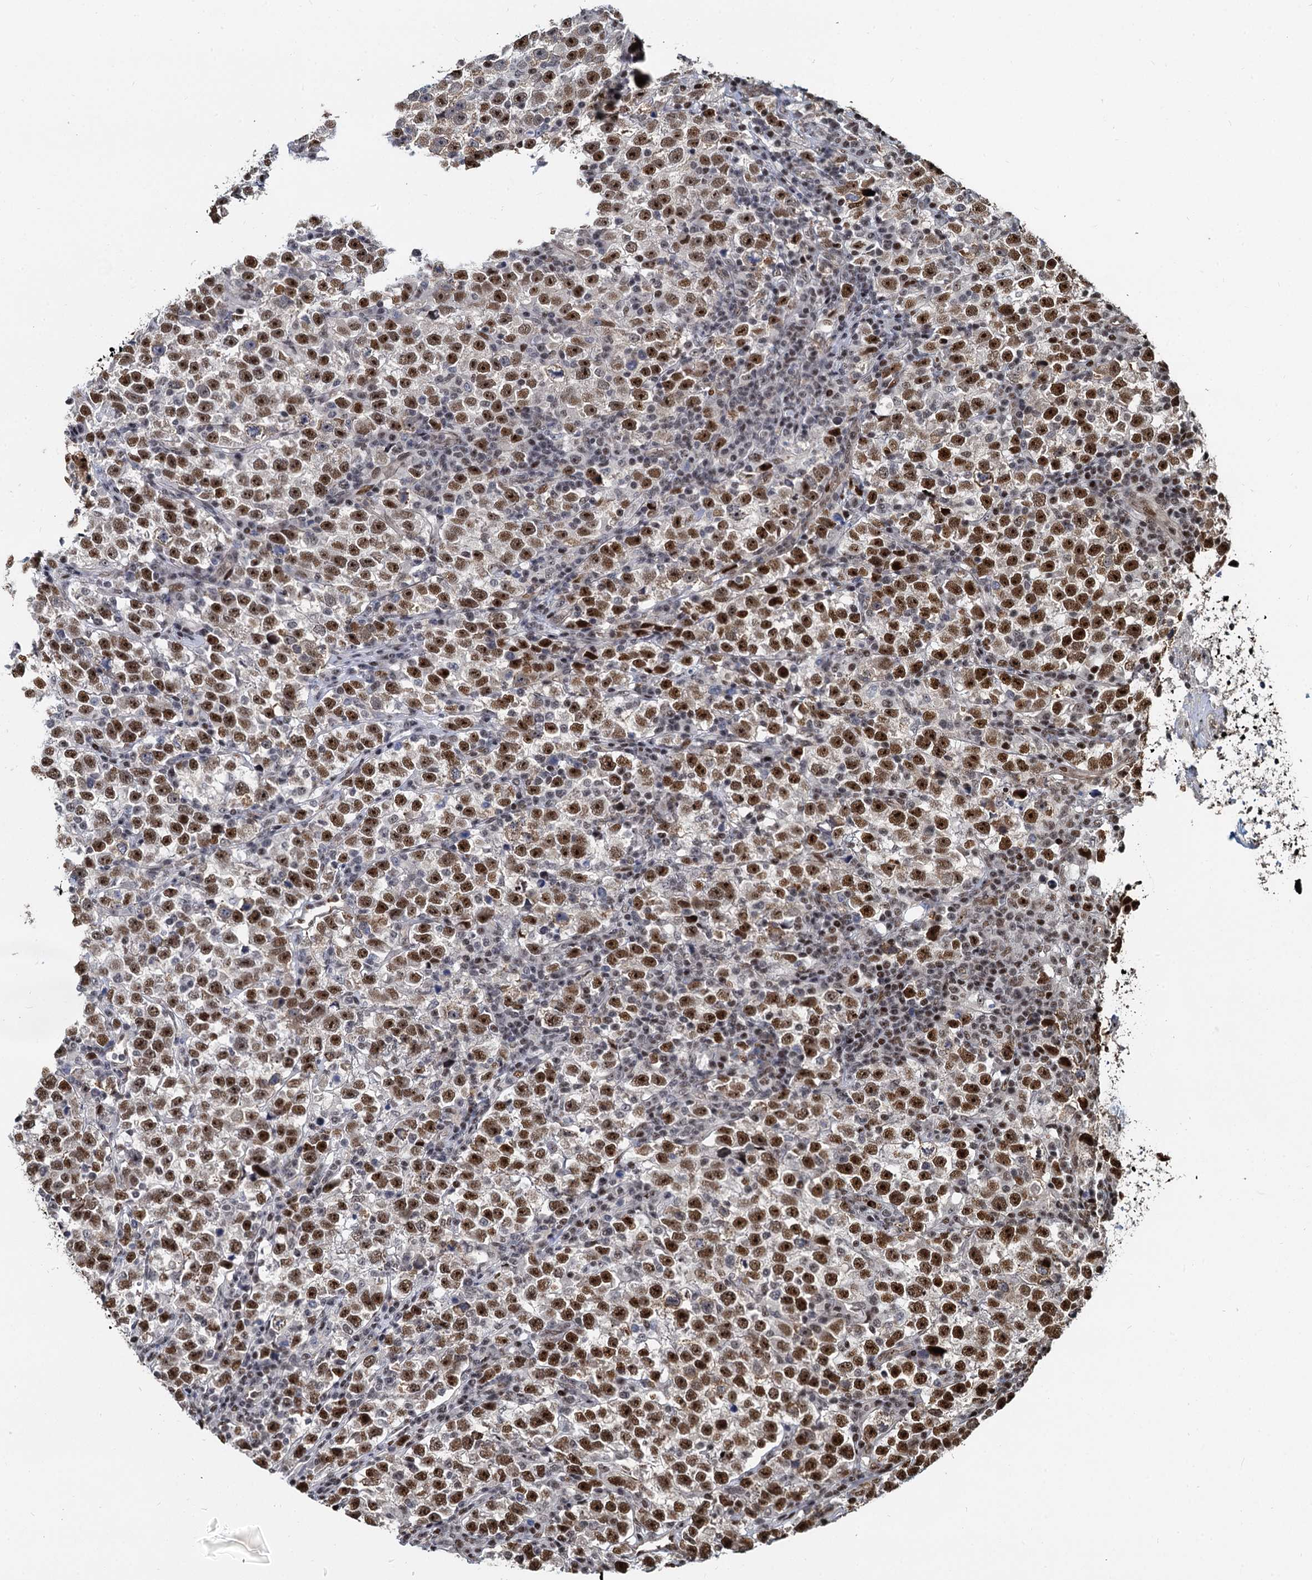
{"staining": {"intensity": "moderate", "quantity": ">75%", "location": "nuclear"}, "tissue": "testis cancer", "cell_type": "Tumor cells", "image_type": "cancer", "snomed": [{"axis": "morphology", "description": "Normal tissue, NOS"}, {"axis": "morphology", "description": "Seminoma, NOS"}, {"axis": "topography", "description": "Testis"}], "caption": "This micrograph demonstrates immunohistochemistry (IHC) staining of seminoma (testis), with medium moderate nuclear positivity in approximately >75% of tumor cells.", "gene": "ANKRD49", "patient": {"sex": "male", "age": 43}}